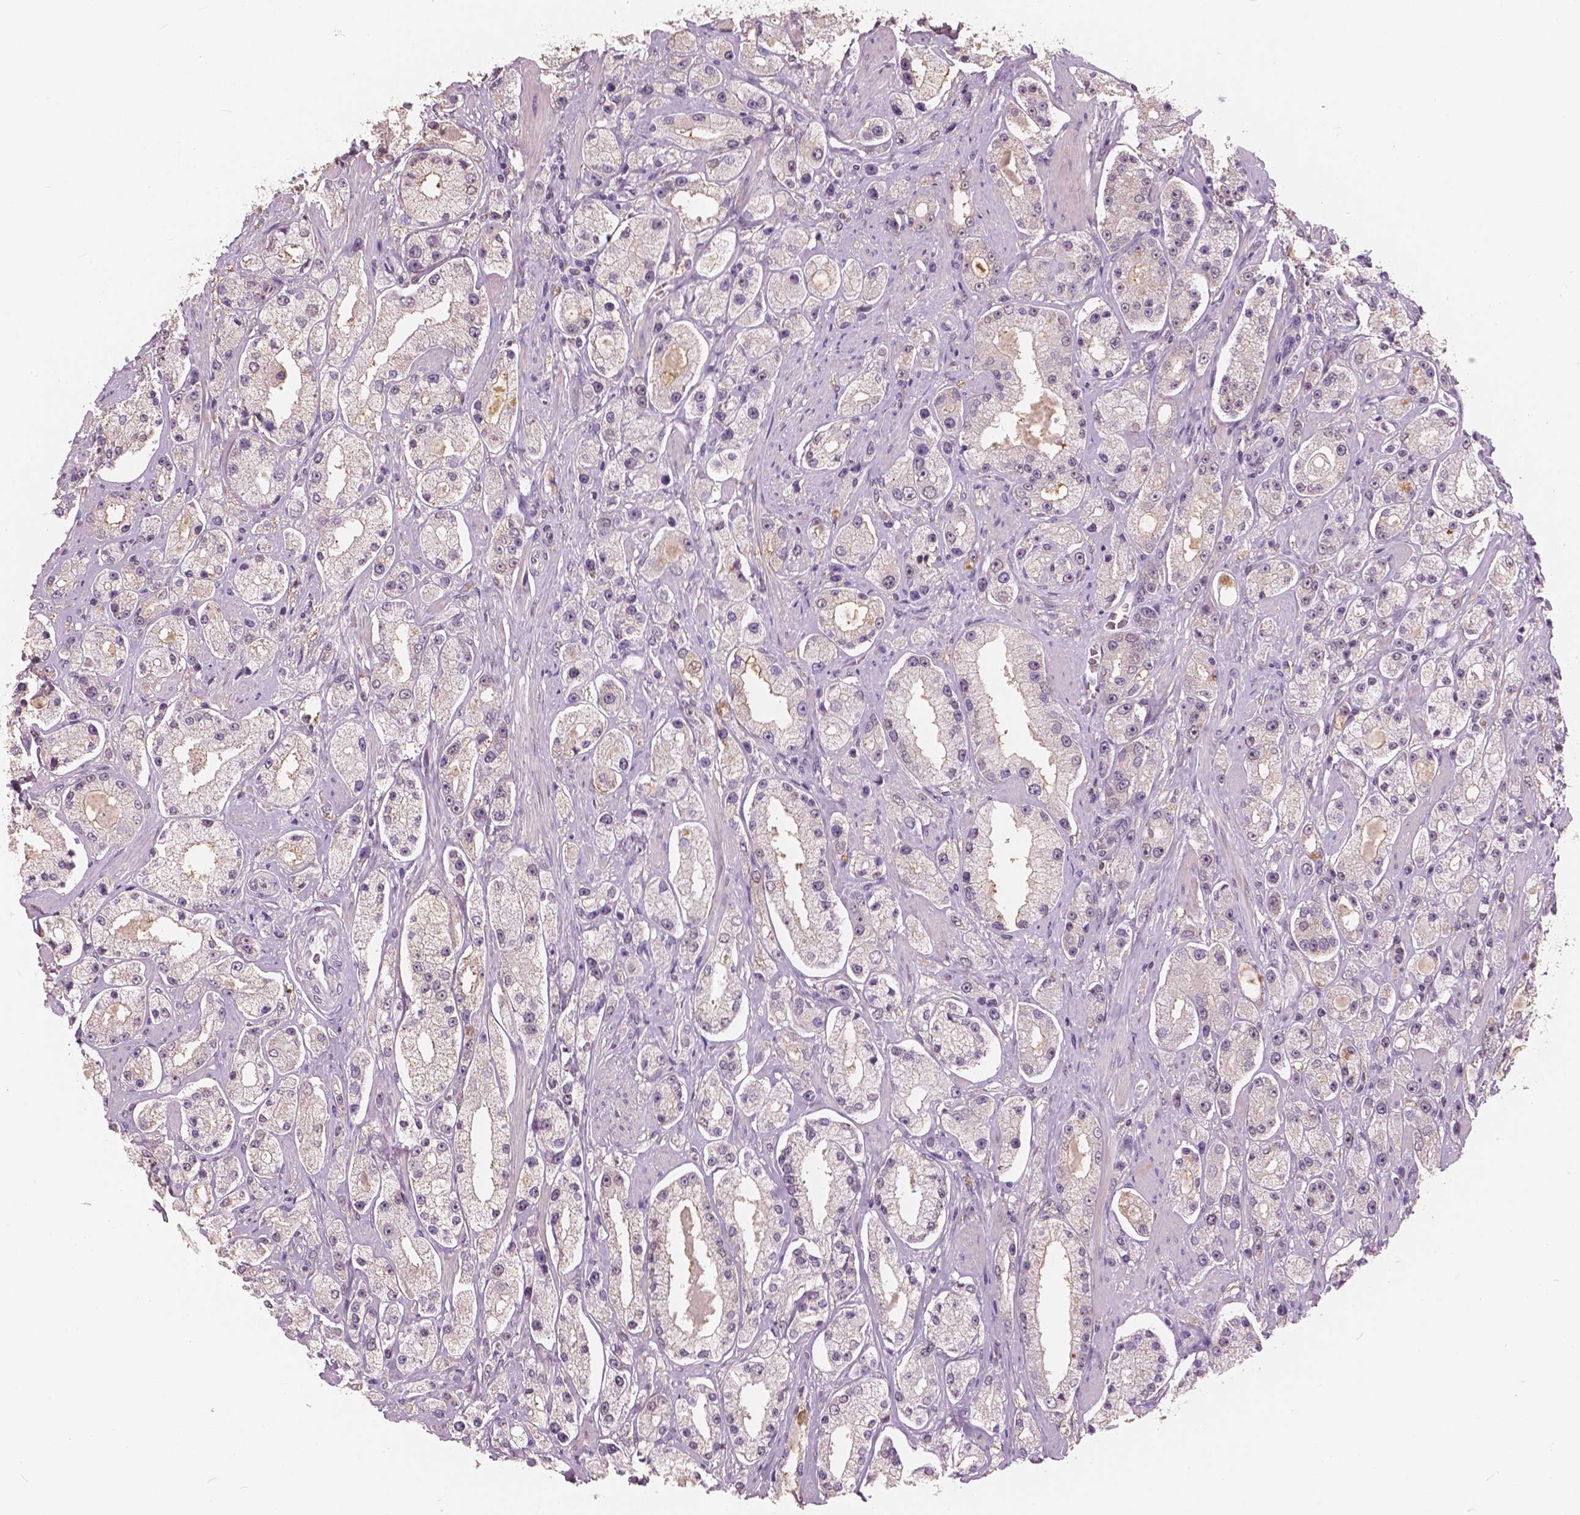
{"staining": {"intensity": "negative", "quantity": "none", "location": "none"}, "tissue": "prostate cancer", "cell_type": "Tumor cells", "image_type": "cancer", "snomed": [{"axis": "morphology", "description": "Adenocarcinoma, High grade"}, {"axis": "topography", "description": "Prostate"}], "caption": "This is an IHC image of human prostate cancer (high-grade adenocarcinoma). There is no staining in tumor cells.", "gene": "SAT2", "patient": {"sex": "male", "age": 67}}